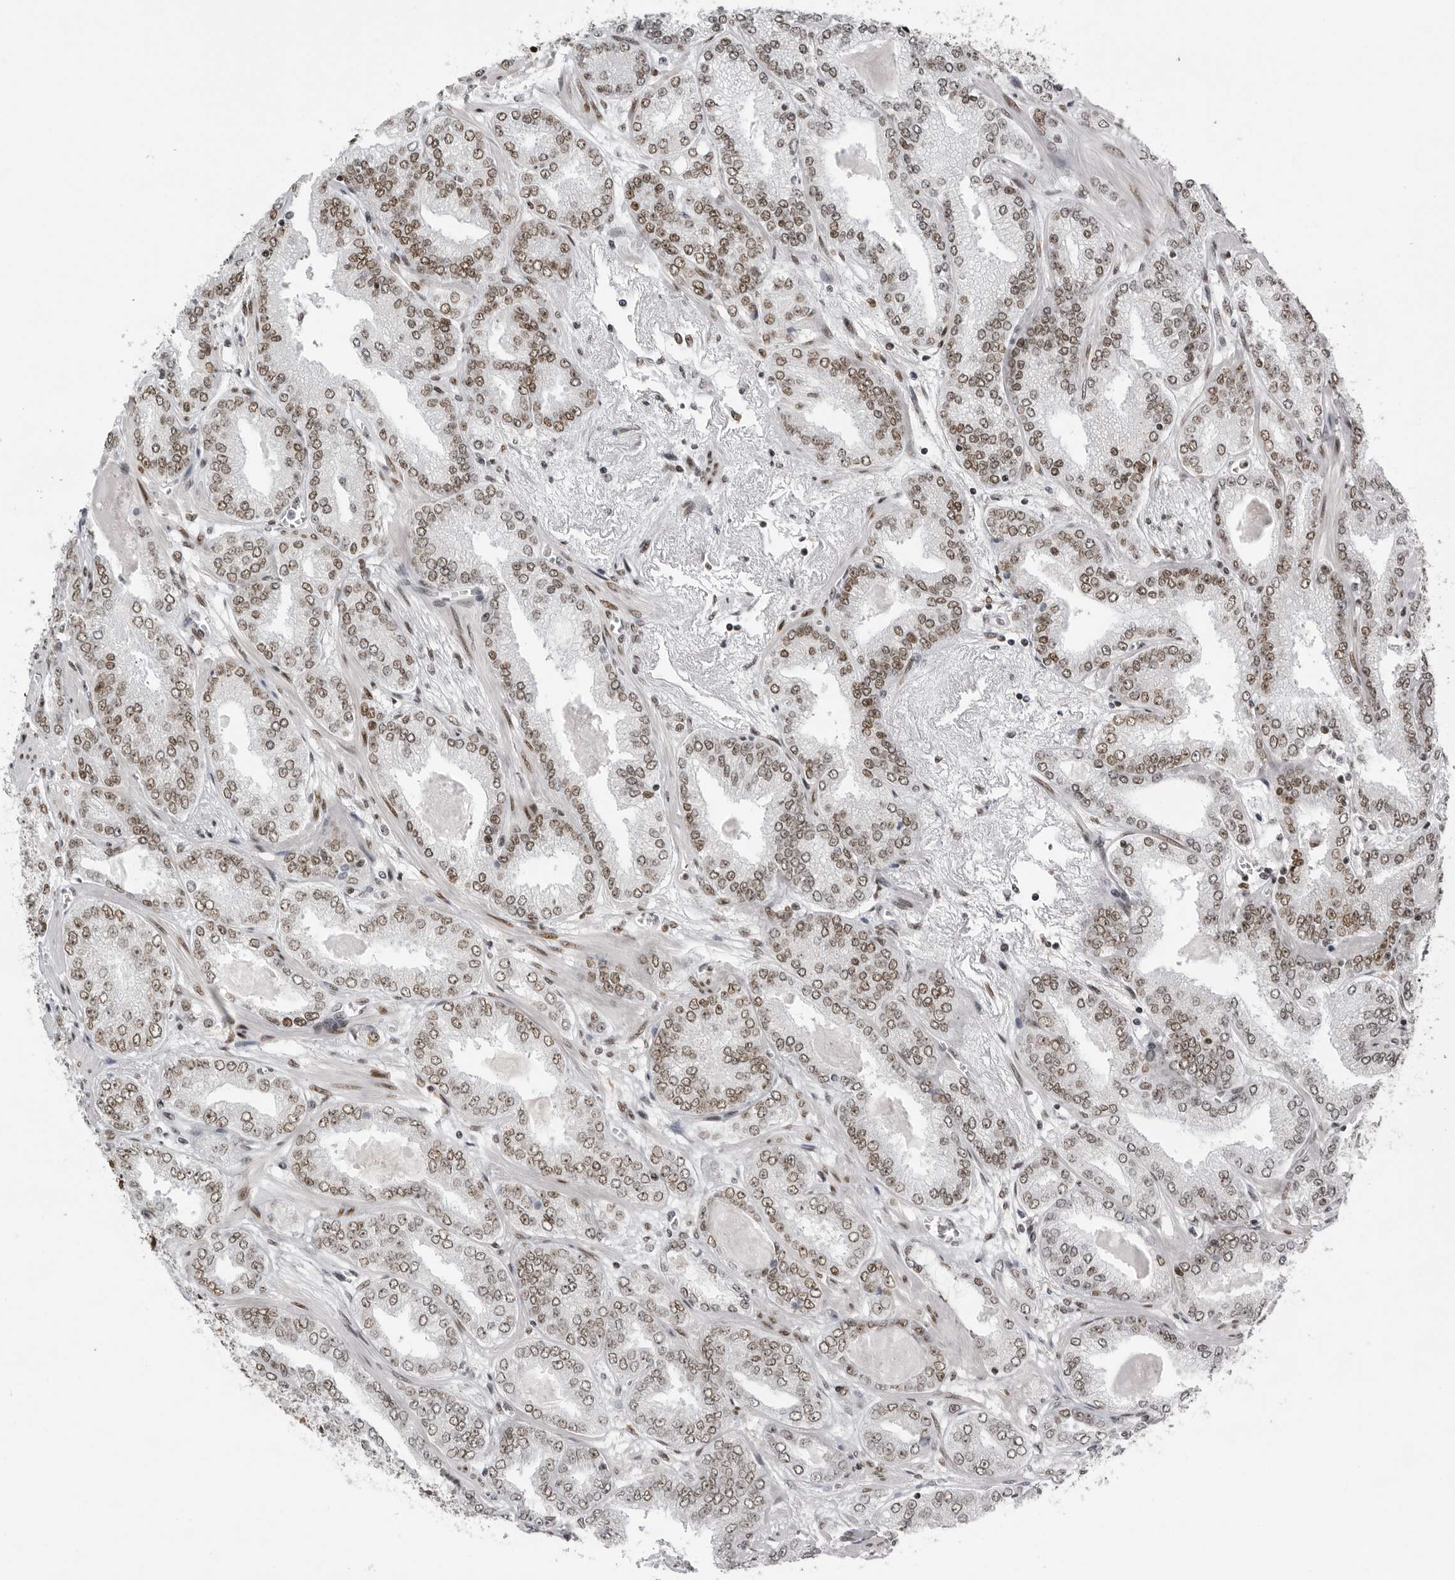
{"staining": {"intensity": "moderate", "quantity": ">75%", "location": "nuclear"}, "tissue": "prostate cancer", "cell_type": "Tumor cells", "image_type": "cancer", "snomed": [{"axis": "morphology", "description": "Adenocarcinoma, High grade"}, {"axis": "topography", "description": "Prostate"}], "caption": "Protein staining of adenocarcinoma (high-grade) (prostate) tissue reveals moderate nuclear positivity in approximately >75% of tumor cells.", "gene": "DHX9", "patient": {"sex": "male", "age": 71}}